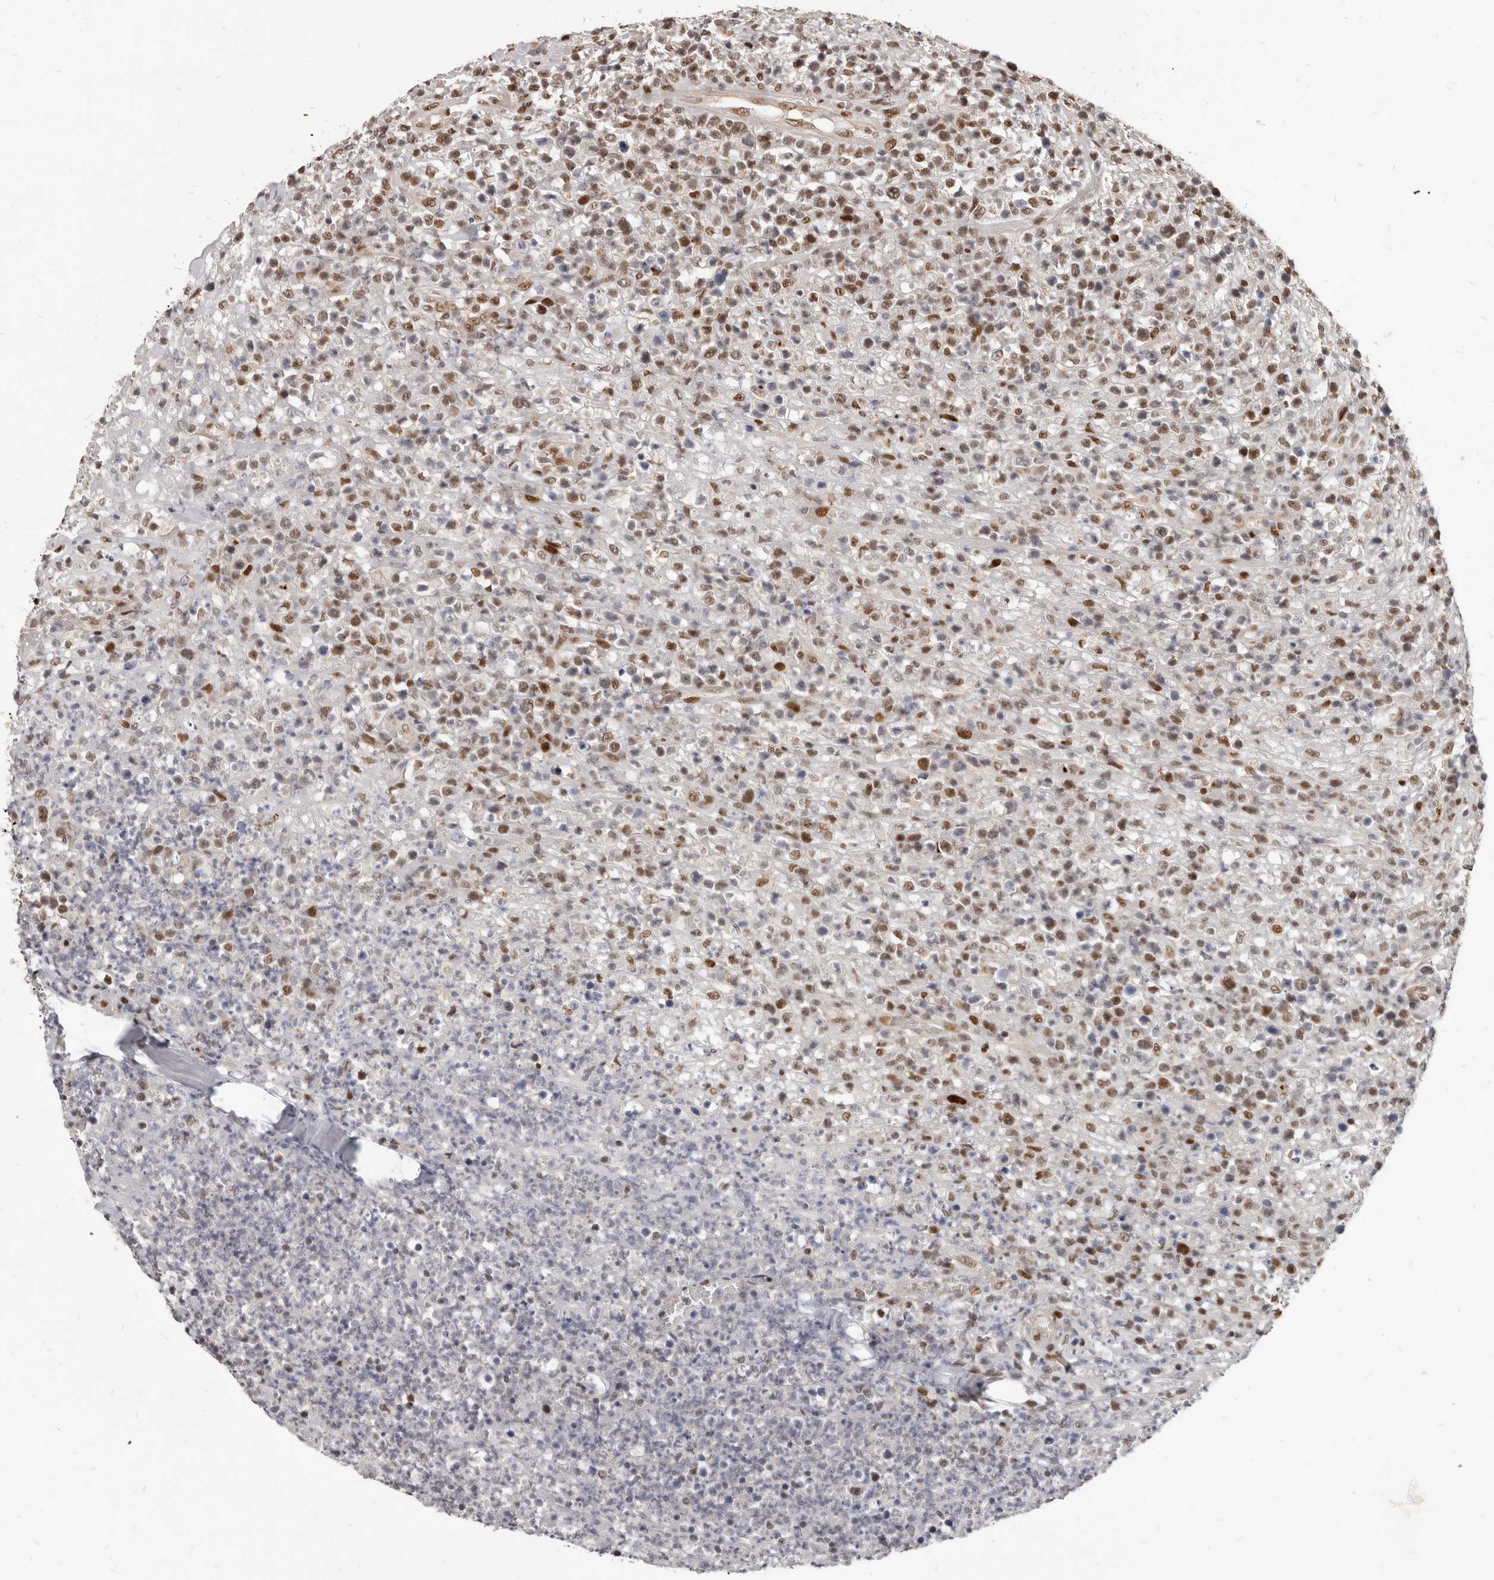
{"staining": {"intensity": "moderate", "quantity": ">75%", "location": "nuclear"}, "tissue": "lymphoma", "cell_type": "Tumor cells", "image_type": "cancer", "snomed": [{"axis": "morphology", "description": "Malignant lymphoma, non-Hodgkin's type, High grade"}, {"axis": "topography", "description": "Colon"}], "caption": "IHC image of neoplastic tissue: human lymphoma stained using immunohistochemistry (IHC) demonstrates medium levels of moderate protein expression localized specifically in the nuclear of tumor cells, appearing as a nuclear brown color.", "gene": "ATF5", "patient": {"sex": "female", "age": 53}}